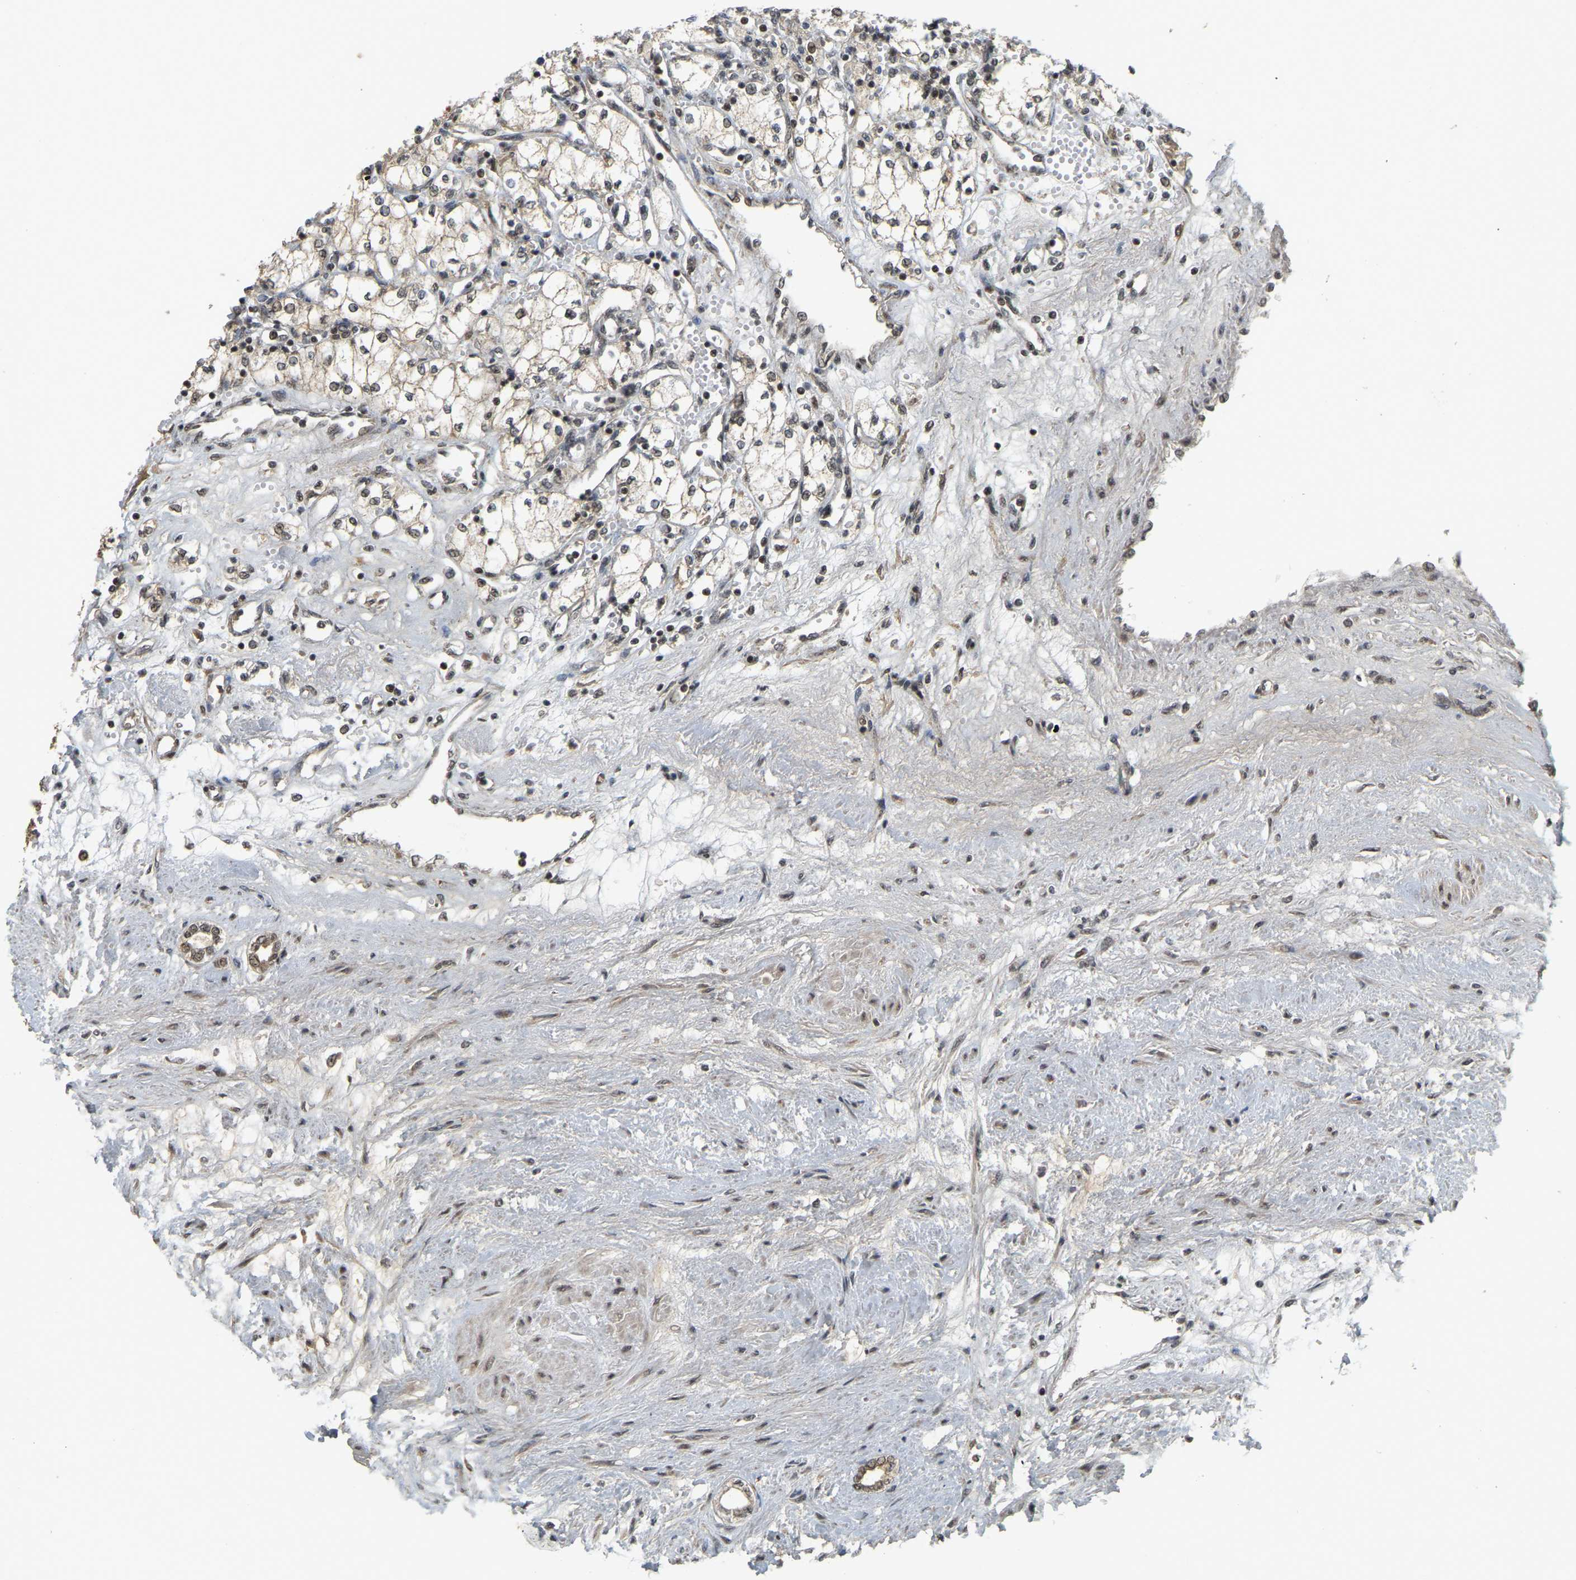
{"staining": {"intensity": "weak", "quantity": "25%-75%", "location": "cytoplasmic/membranous,nuclear"}, "tissue": "renal cancer", "cell_type": "Tumor cells", "image_type": "cancer", "snomed": [{"axis": "morphology", "description": "Adenocarcinoma, NOS"}, {"axis": "topography", "description": "Kidney"}], "caption": "Tumor cells demonstrate low levels of weak cytoplasmic/membranous and nuclear expression in about 25%-75% of cells in human adenocarcinoma (renal).", "gene": "BRF2", "patient": {"sex": "male", "age": 59}}